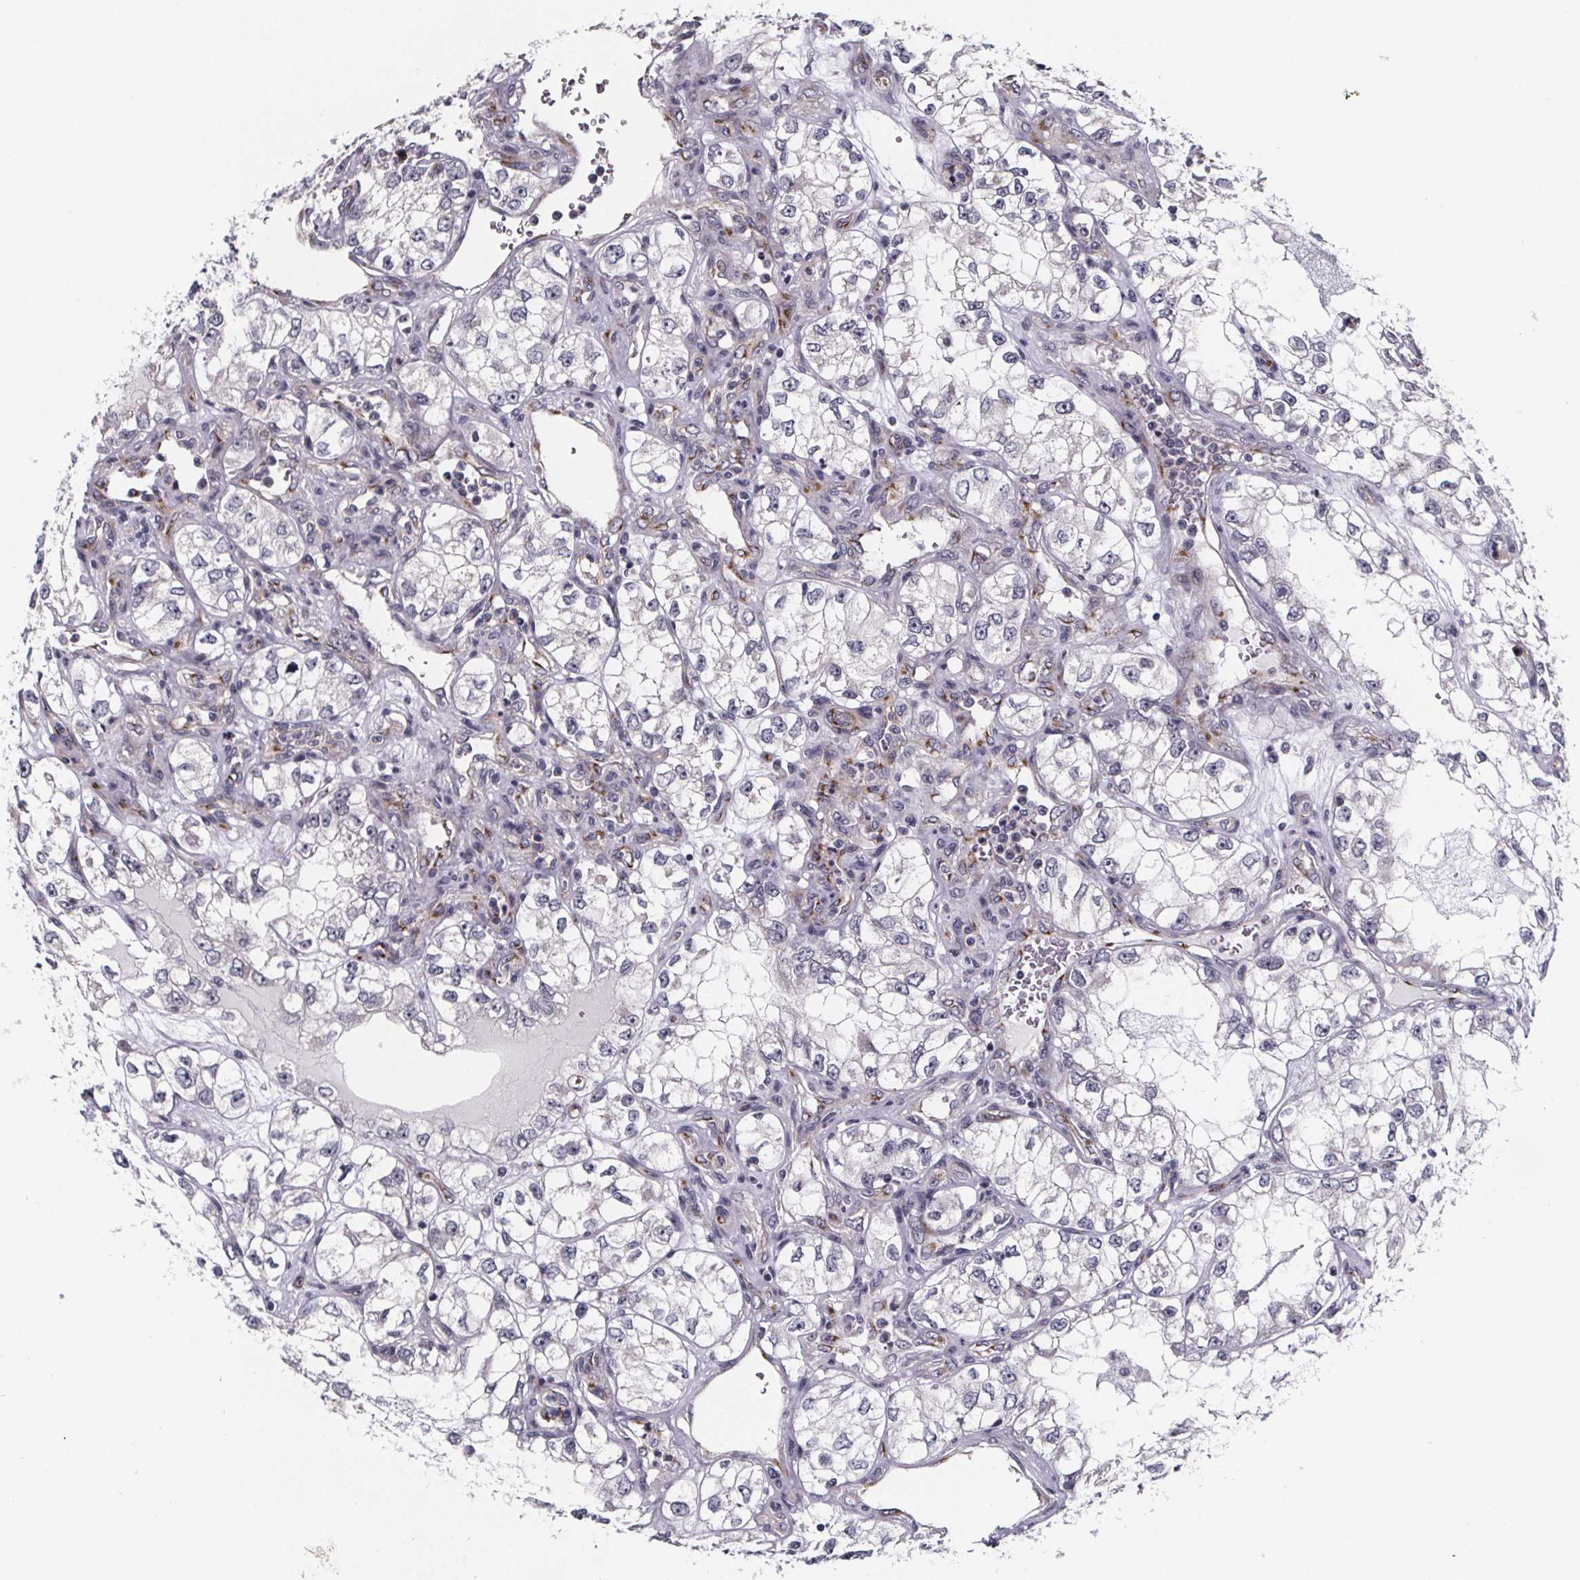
{"staining": {"intensity": "negative", "quantity": "none", "location": "none"}, "tissue": "renal cancer", "cell_type": "Tumor cells", "image_type": "cancer", "snomed": [{"axis": "morphology", "description": "Adenocarcinoma, NOS"}, {"axis": "topography", "description": "Kidney"}], "caption": "Human renal cancer stained for a protein using IHC displays no staining in tumor cells.", "gene": "NDST1", "patient": {"sex": "female", "age": 59}}